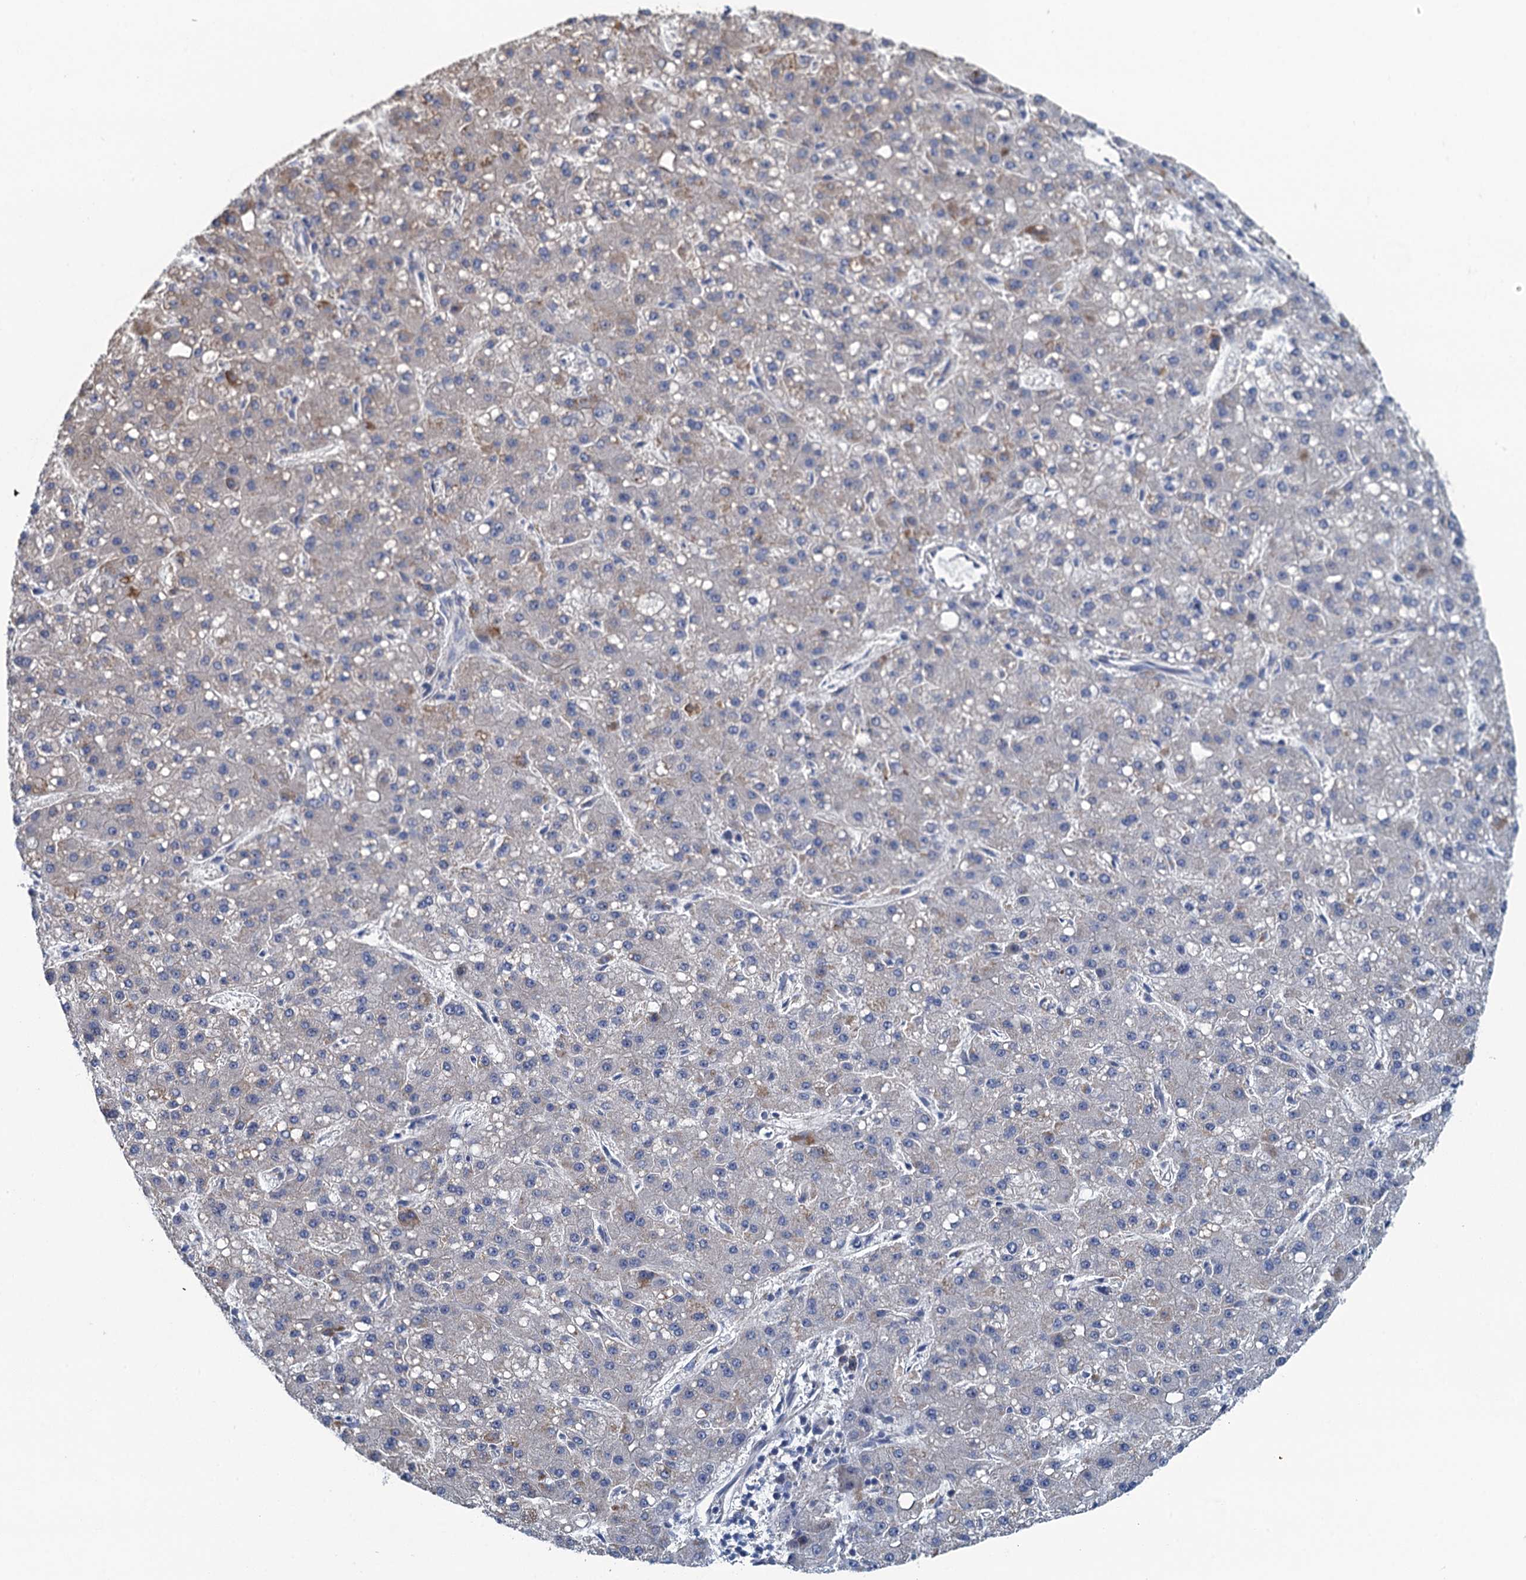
{"staining": {"intensity": "weak", "quantity": "<25%", "location": "cytoplasmic/membranous"}, "tissue": "liver cancer", "cell_type": "Tumor cells", "image_type": "cancer", "snomed": [{"axis": "morphology", "description": "Carcinoma, Hepatocellular, NOS"}, {"axis": "topography", "description": "Liver"}], "caption": "A high-resolution image shows immunohistochemistry (IHC) staining of liver cancer (hepatocellular carcinoma), which demonstrates no significant staining in tumor cells. (DAB IHC, high magnification).", "gene": "MYO16", "patient": {"sex": "male", "age": 67}}